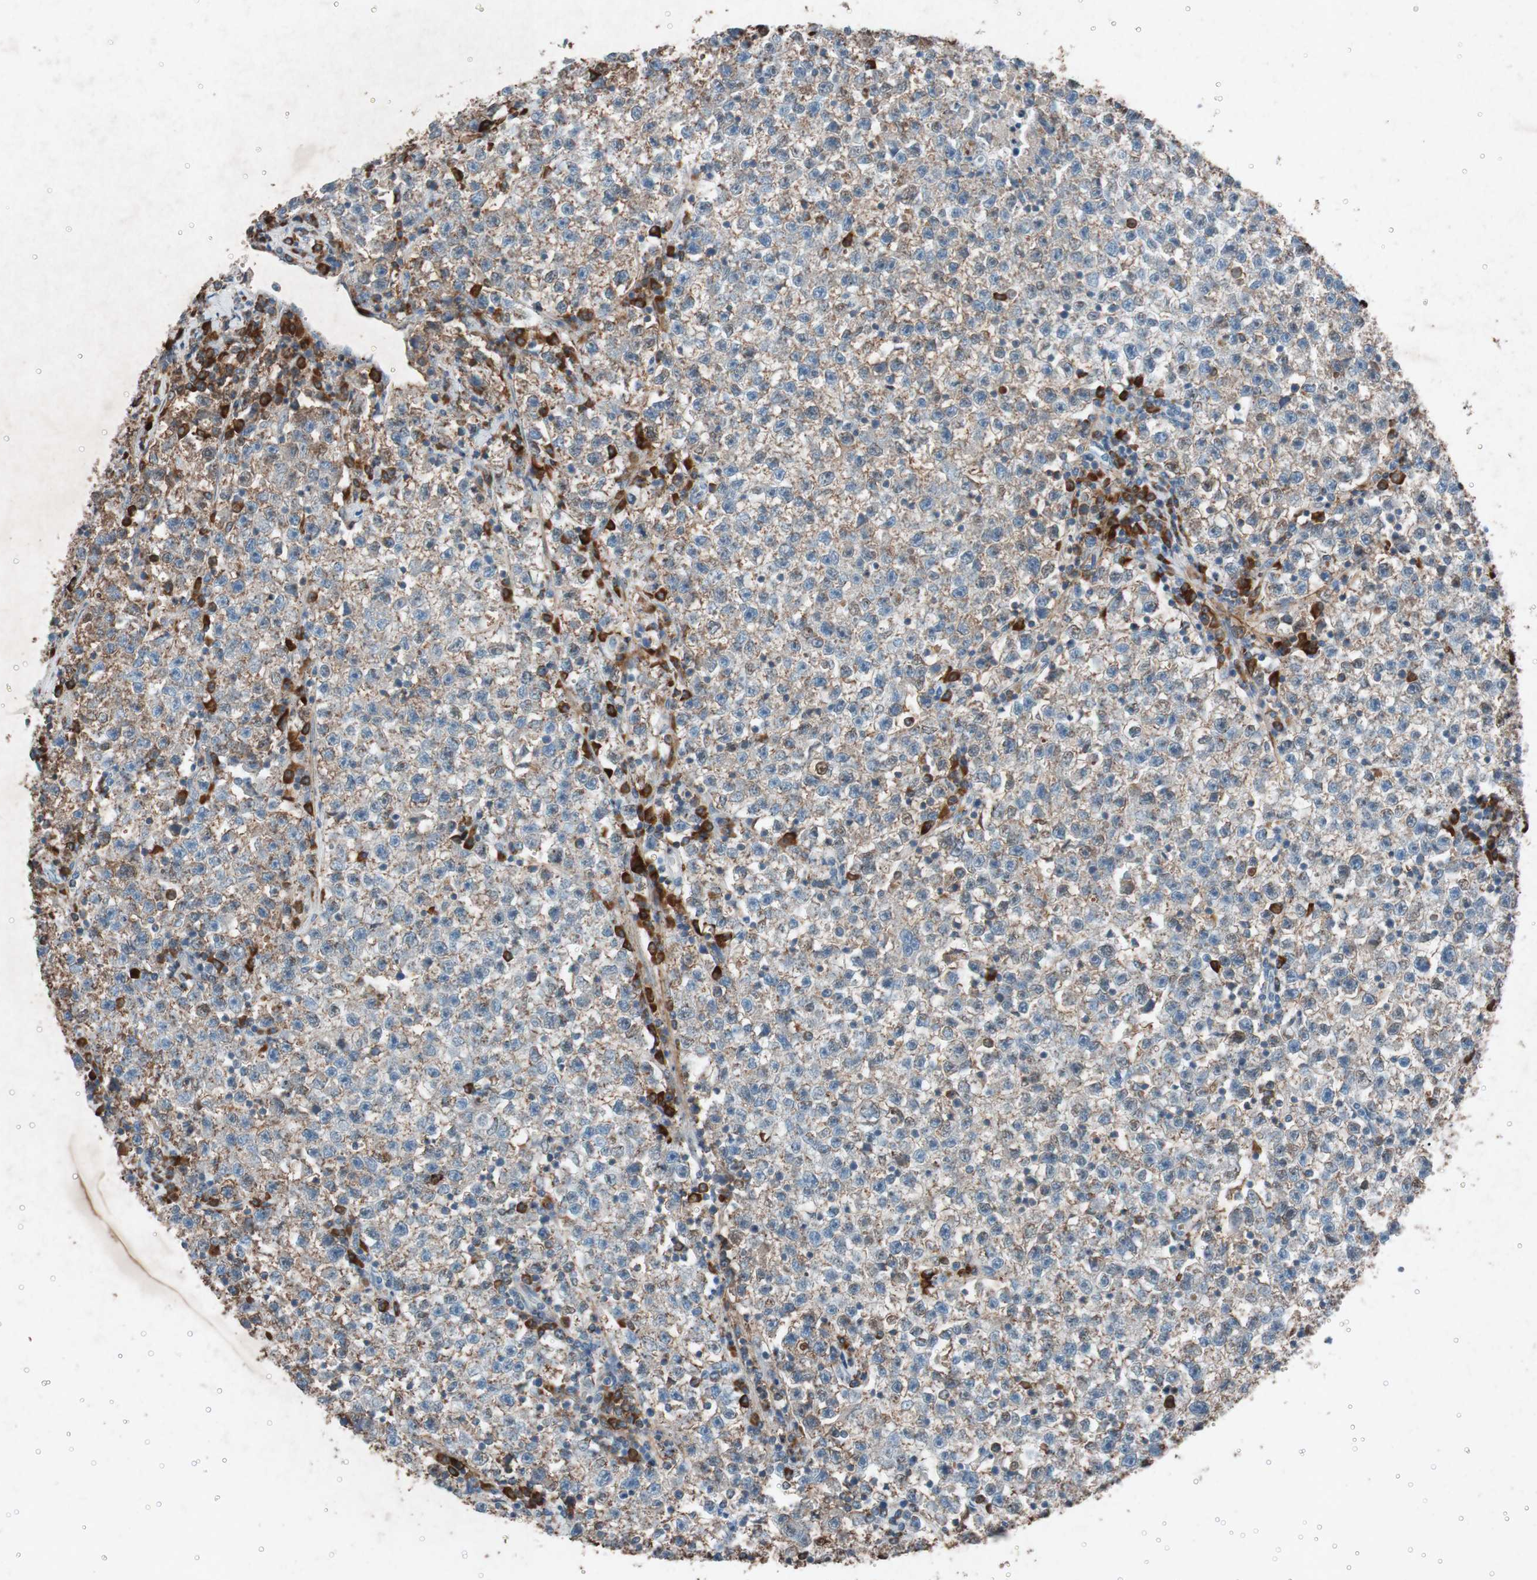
{"staining": {"intensity": "weak", "quantity": "25%-75%", "location": "cytoplasmic/membranous"}, "tissue": "testis cancer", "cell_type": "Tumor cells", "image_type": "cancer", "snomed": [{"axis": "morphology", "description": "Seminoma, NOS"}, {"axis": "topography", "description": "Testis"}], "caption": "Immunohistochemistry (DAB (3,3'-diaminobenzidine)) staining of testis cancer shows weak cytoplasmic/membranous protein staining in approximately 25%-75% of tumor cells.", "gene": "GRB7", "patient": {"sex": "male", "age": 22}}